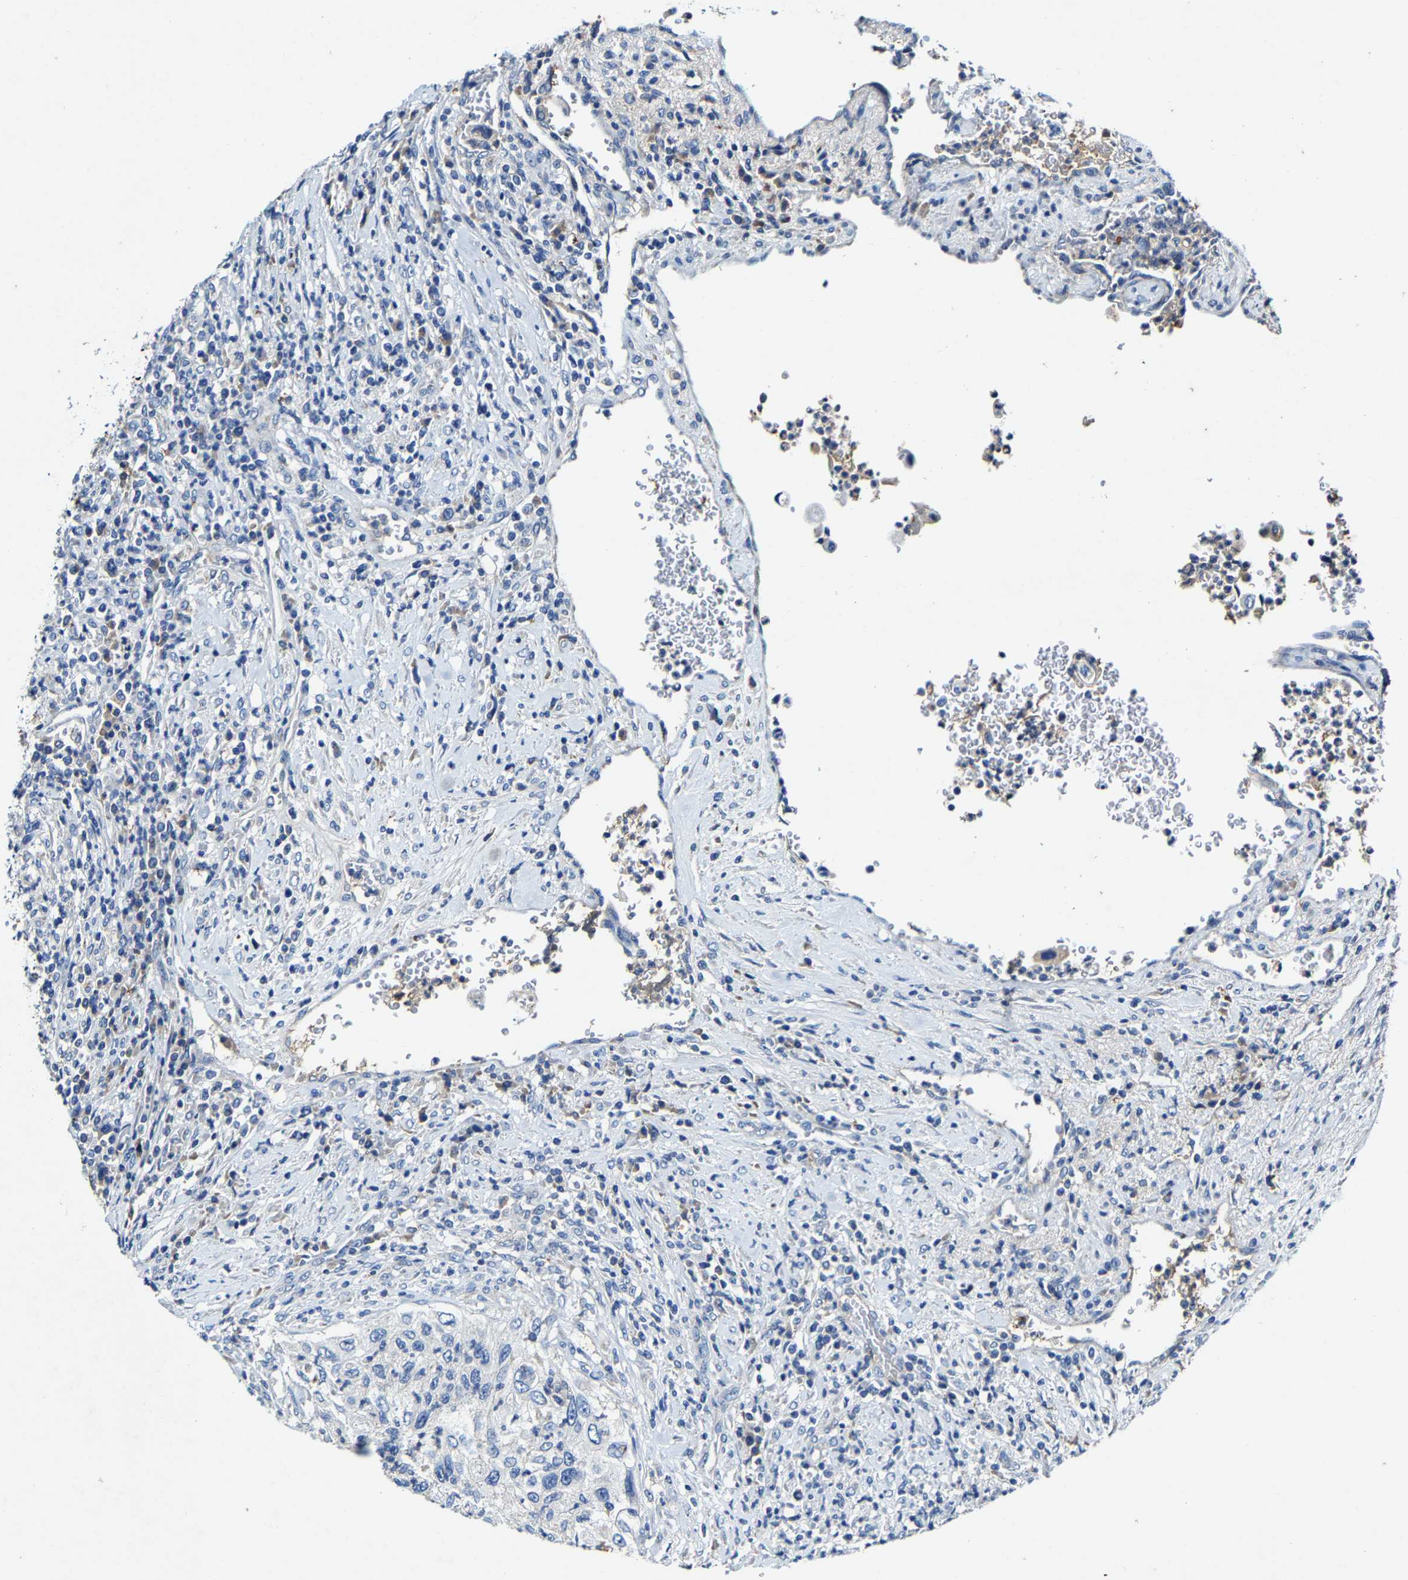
{"staining": {"intensity": "negative", "quantity": "none", "location": "none"}, "tissue": "urothelial cancer", "cell_type": "Tumor cells", "image_type": "cancer", "snomed": [{"axis": "morphology", "description": "Urothelial carcinoma, High grade"}, {"axis": "topography", "description": "Urinary bladder"}], "caption": "This micrograph is of urothelial cancer stained with immunohistochemistry to label a protein in brown with the nuclei are counter-stained blue. There is no expression in tumor cells.", "gene": "SLC25A25", "patient": {"sex": "female", "age": 60}}